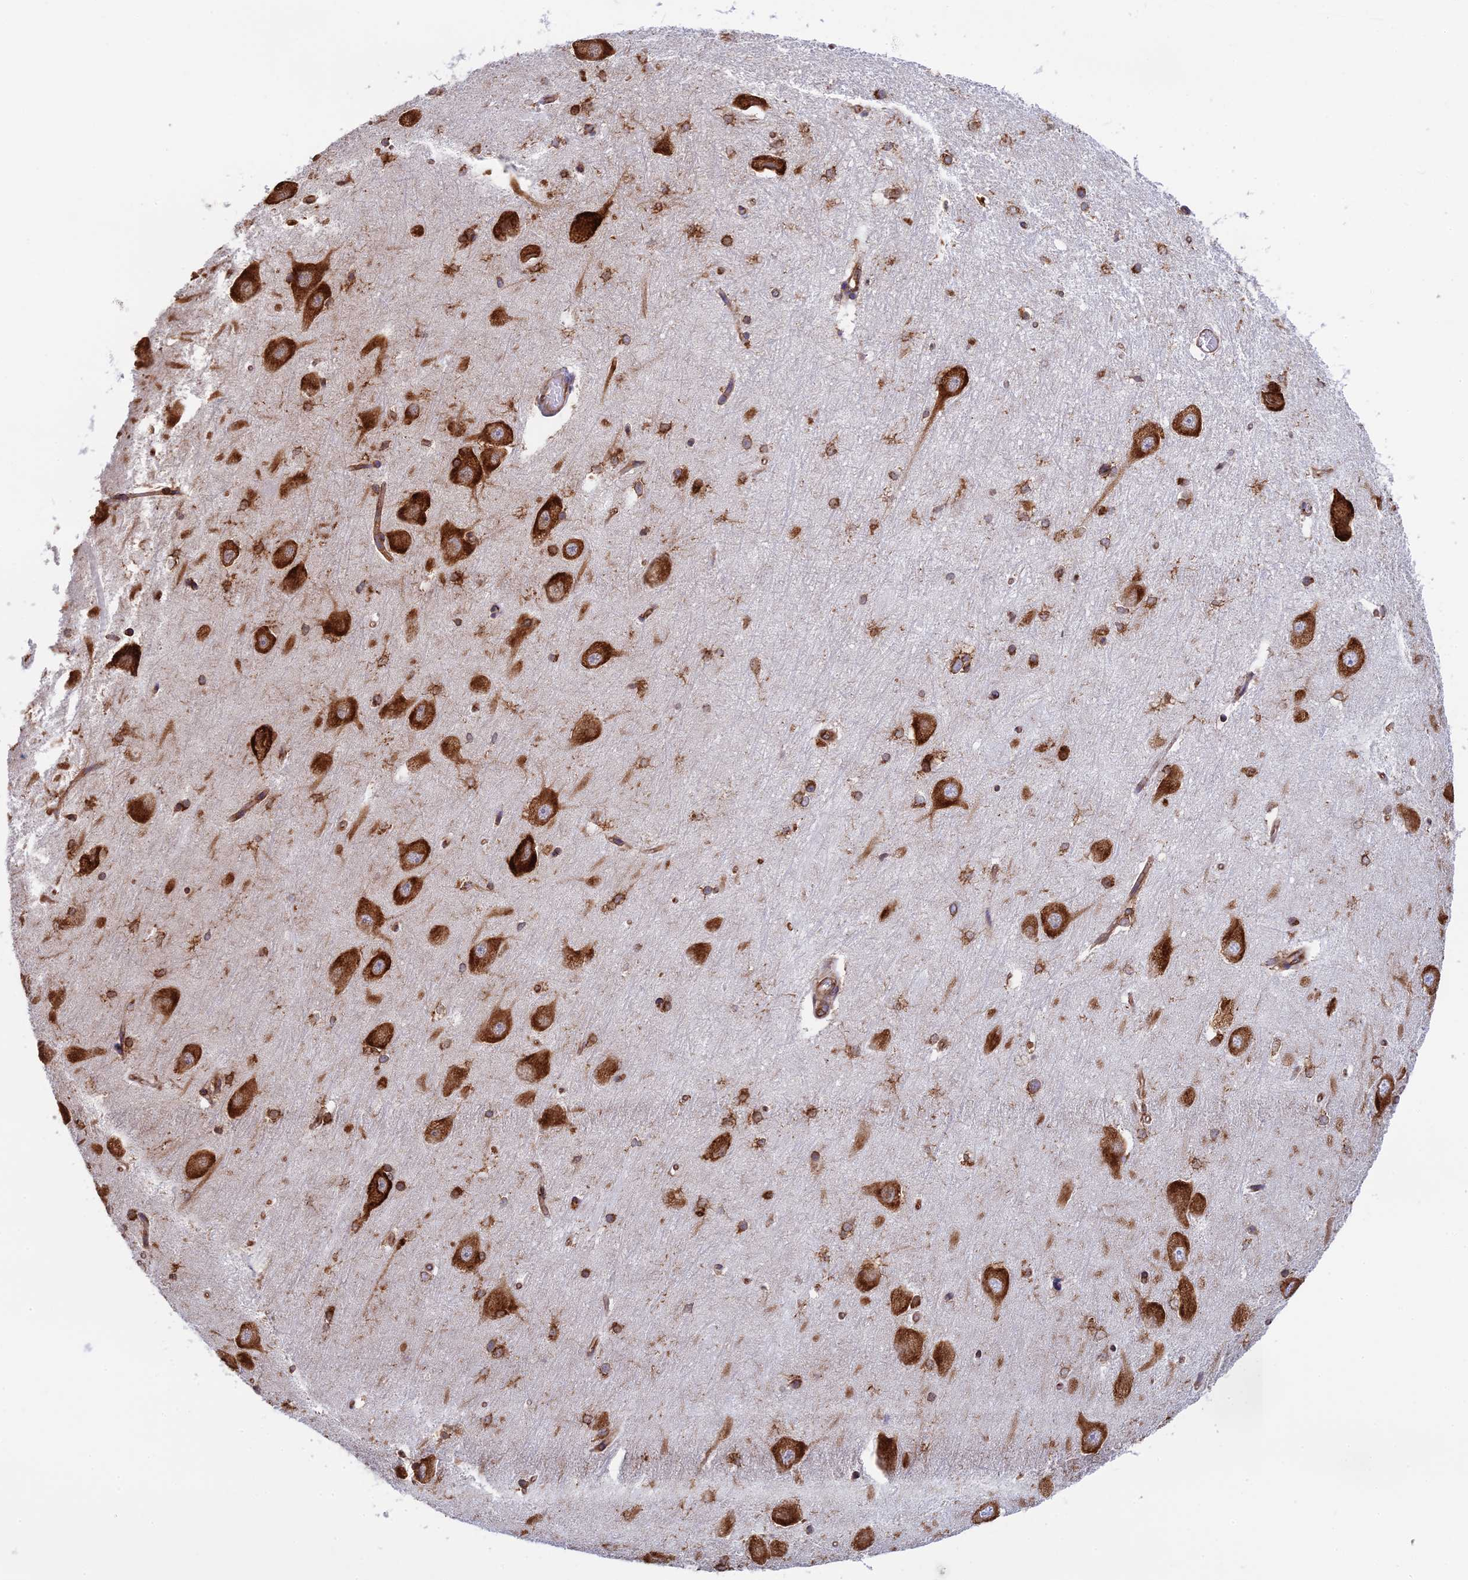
{"staining": {"intensity": "strong", "quantity": "25%-75%", "location": "cytoplasmic/membranous"}, "tissue": "hippocampus", "cell_type": "Glial cells", "image_type": "normal", "snomed": [{"axis": "morphology", "description": "Normal tissue, NOS"}, {"axis": "topography", "description": "Hippocampus"}], "caption": "Approximately 25%-75% of glial cells in unremarkable human hippocampus reveal strong cytoplasmic/membranous protein expression as visualized by brown immunohistochemical staining.", "gene": "CCDC69", "patient": {"sex": "male", "age": 45}}